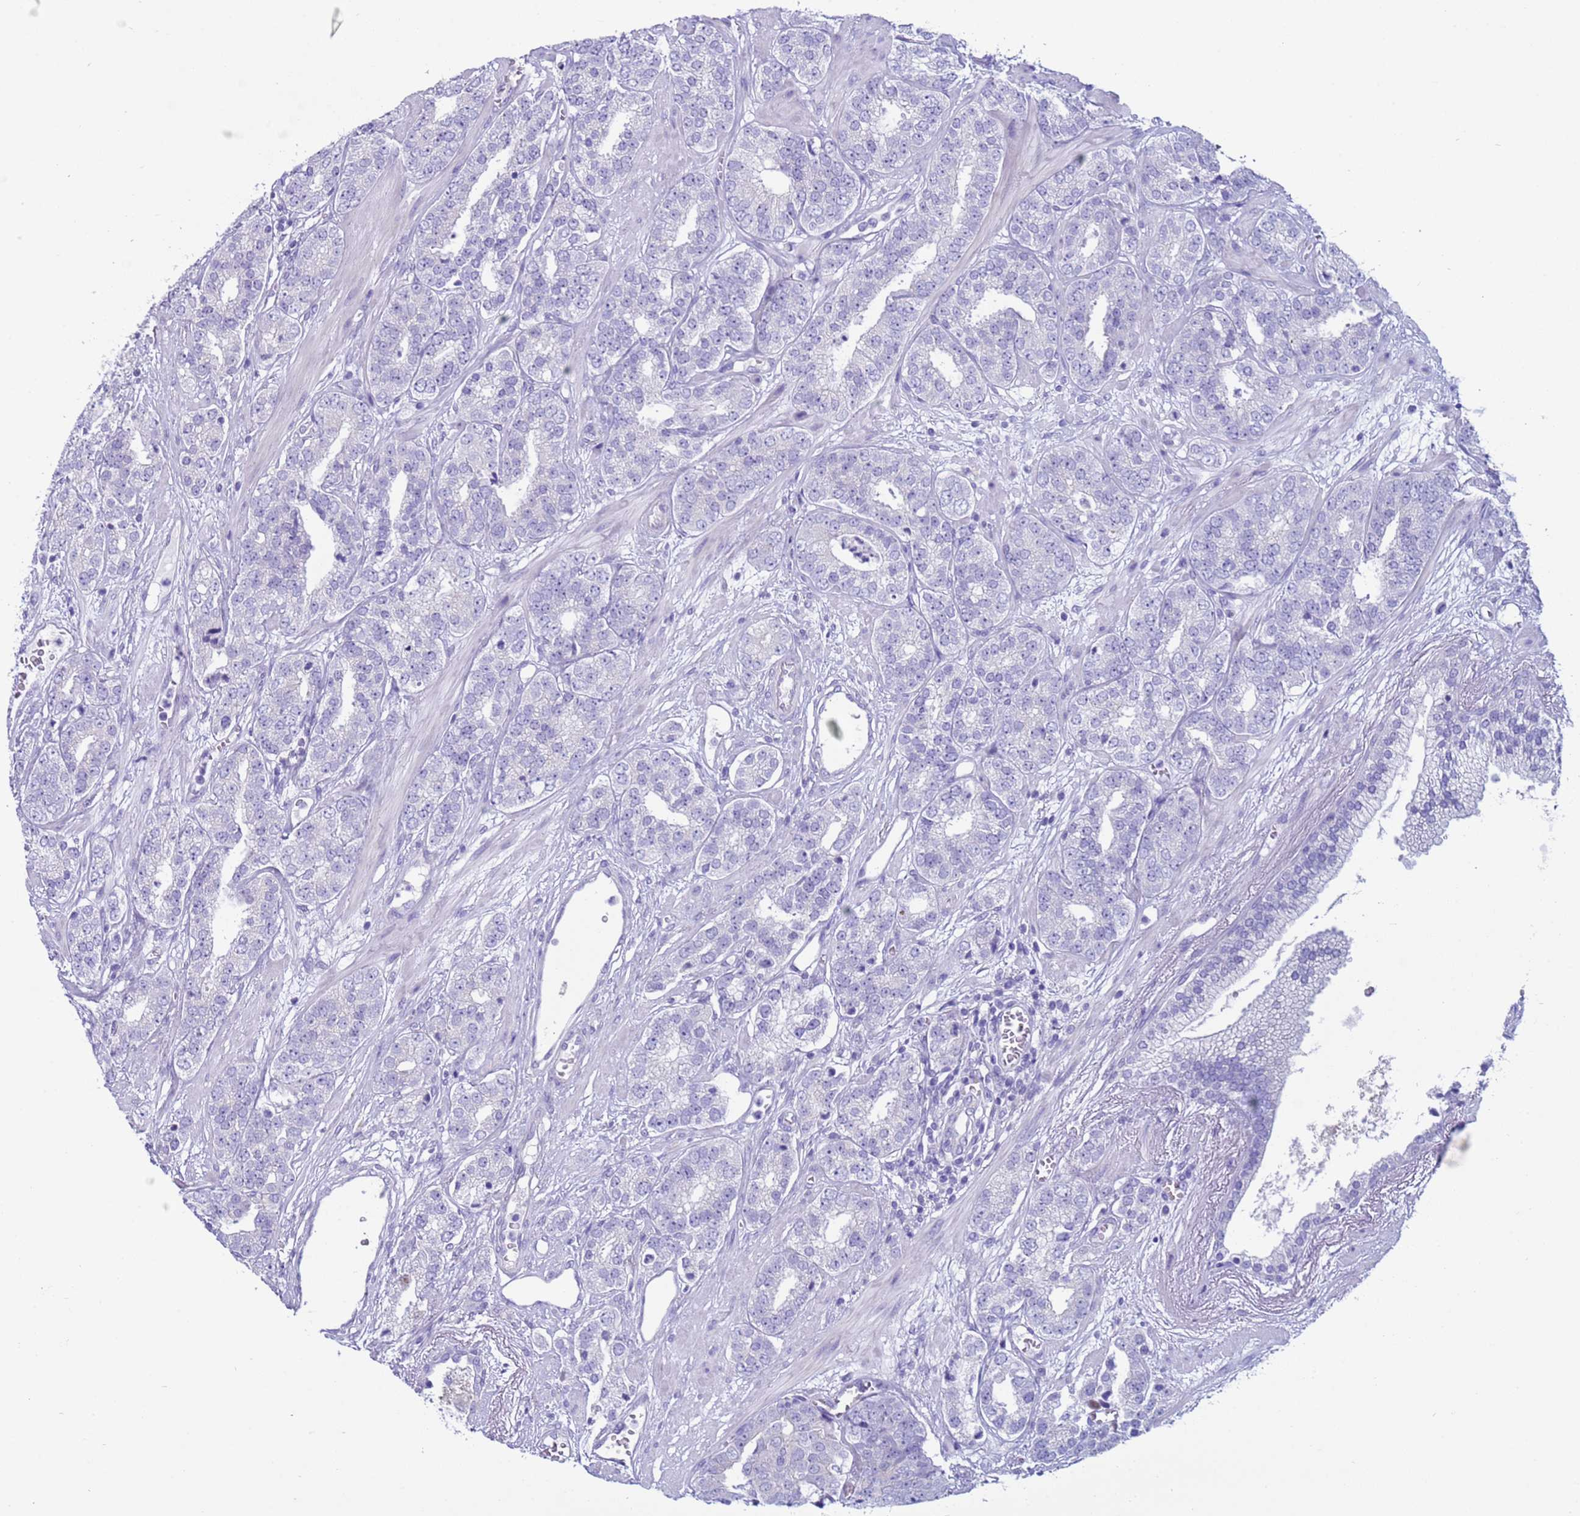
{"staining": {"intensity": "negative", "quantity": "none", "location": "none"}, "tissue": "prostate cancer", "cell_type": "Tumor cells", "image_type": "cancer", "snomed": [{"axis": "morphology", "description": "Adenocarcinoma, High grade"}, {"axis": "topography", "description": "Prostate"}], "caption": "This is a image of IHC staining of prostate cancer, which shows no positivity in tumor cells. (IHC, brightfield microscopy, high magnification).", "gene": "CST4", "patient": {"sex": "male", "age": 71}}